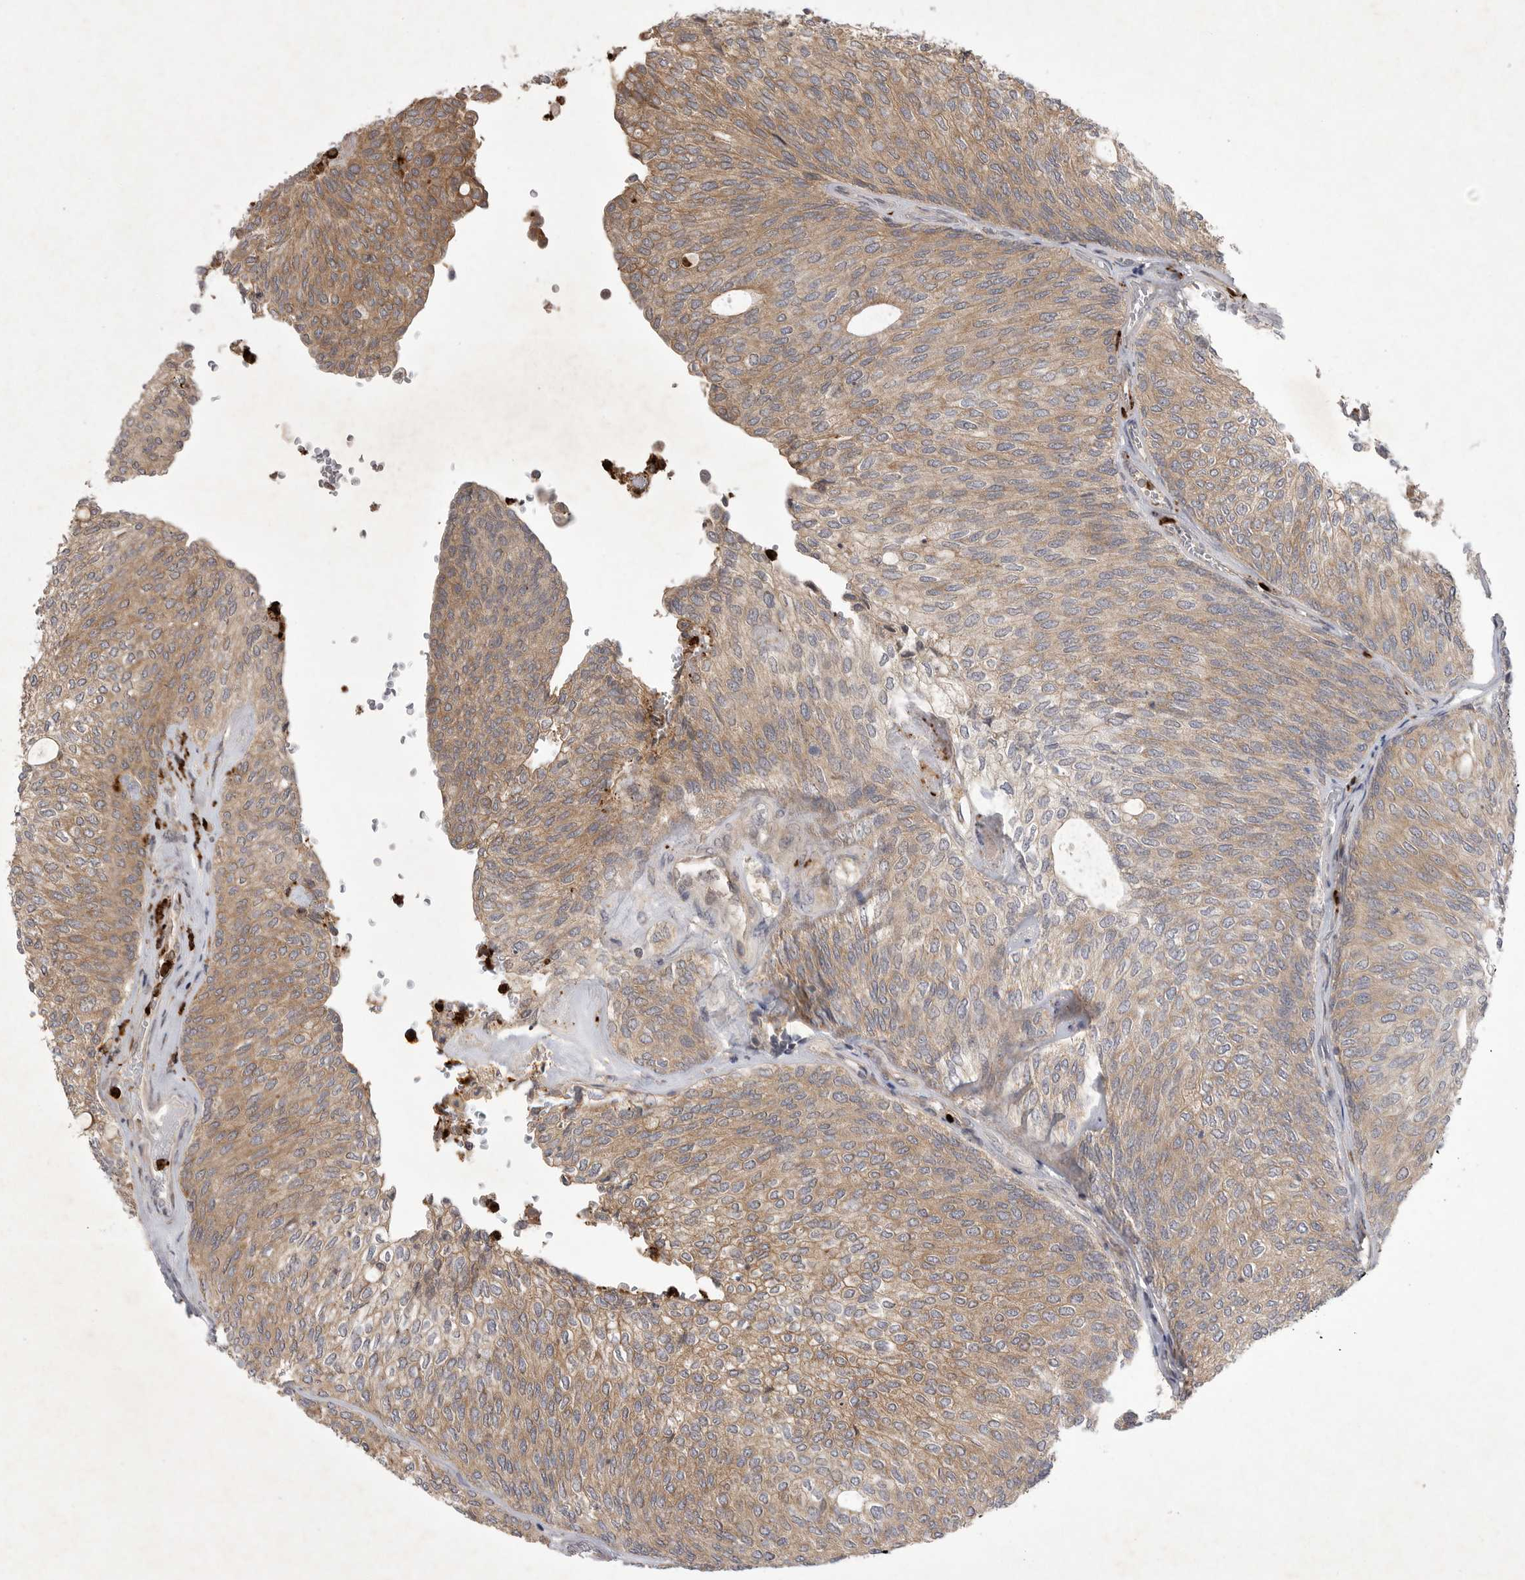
{"staining": {"intensity": "moderate", "quantity": "25%-75%", "location": "cytoplasmic/membranous"}, "tissue": "urothelial cancer", "cell_type": "Tumor cells", "image_type": "cancer", "snomed": [{"axis": "morphology", "description": "Urothelial carcinoma, Low grade"}, {"axis": "topography", "description": "Urinary bladder"}], "caption": "Protein expression analysis of human low-grade urothelial carcinoma reveals moderate cytoplasmic/membranous staining in about 25%-75% of tumor cells.", "gene": "UBE3D", "patient": {"sex": "female", "age": 79}}